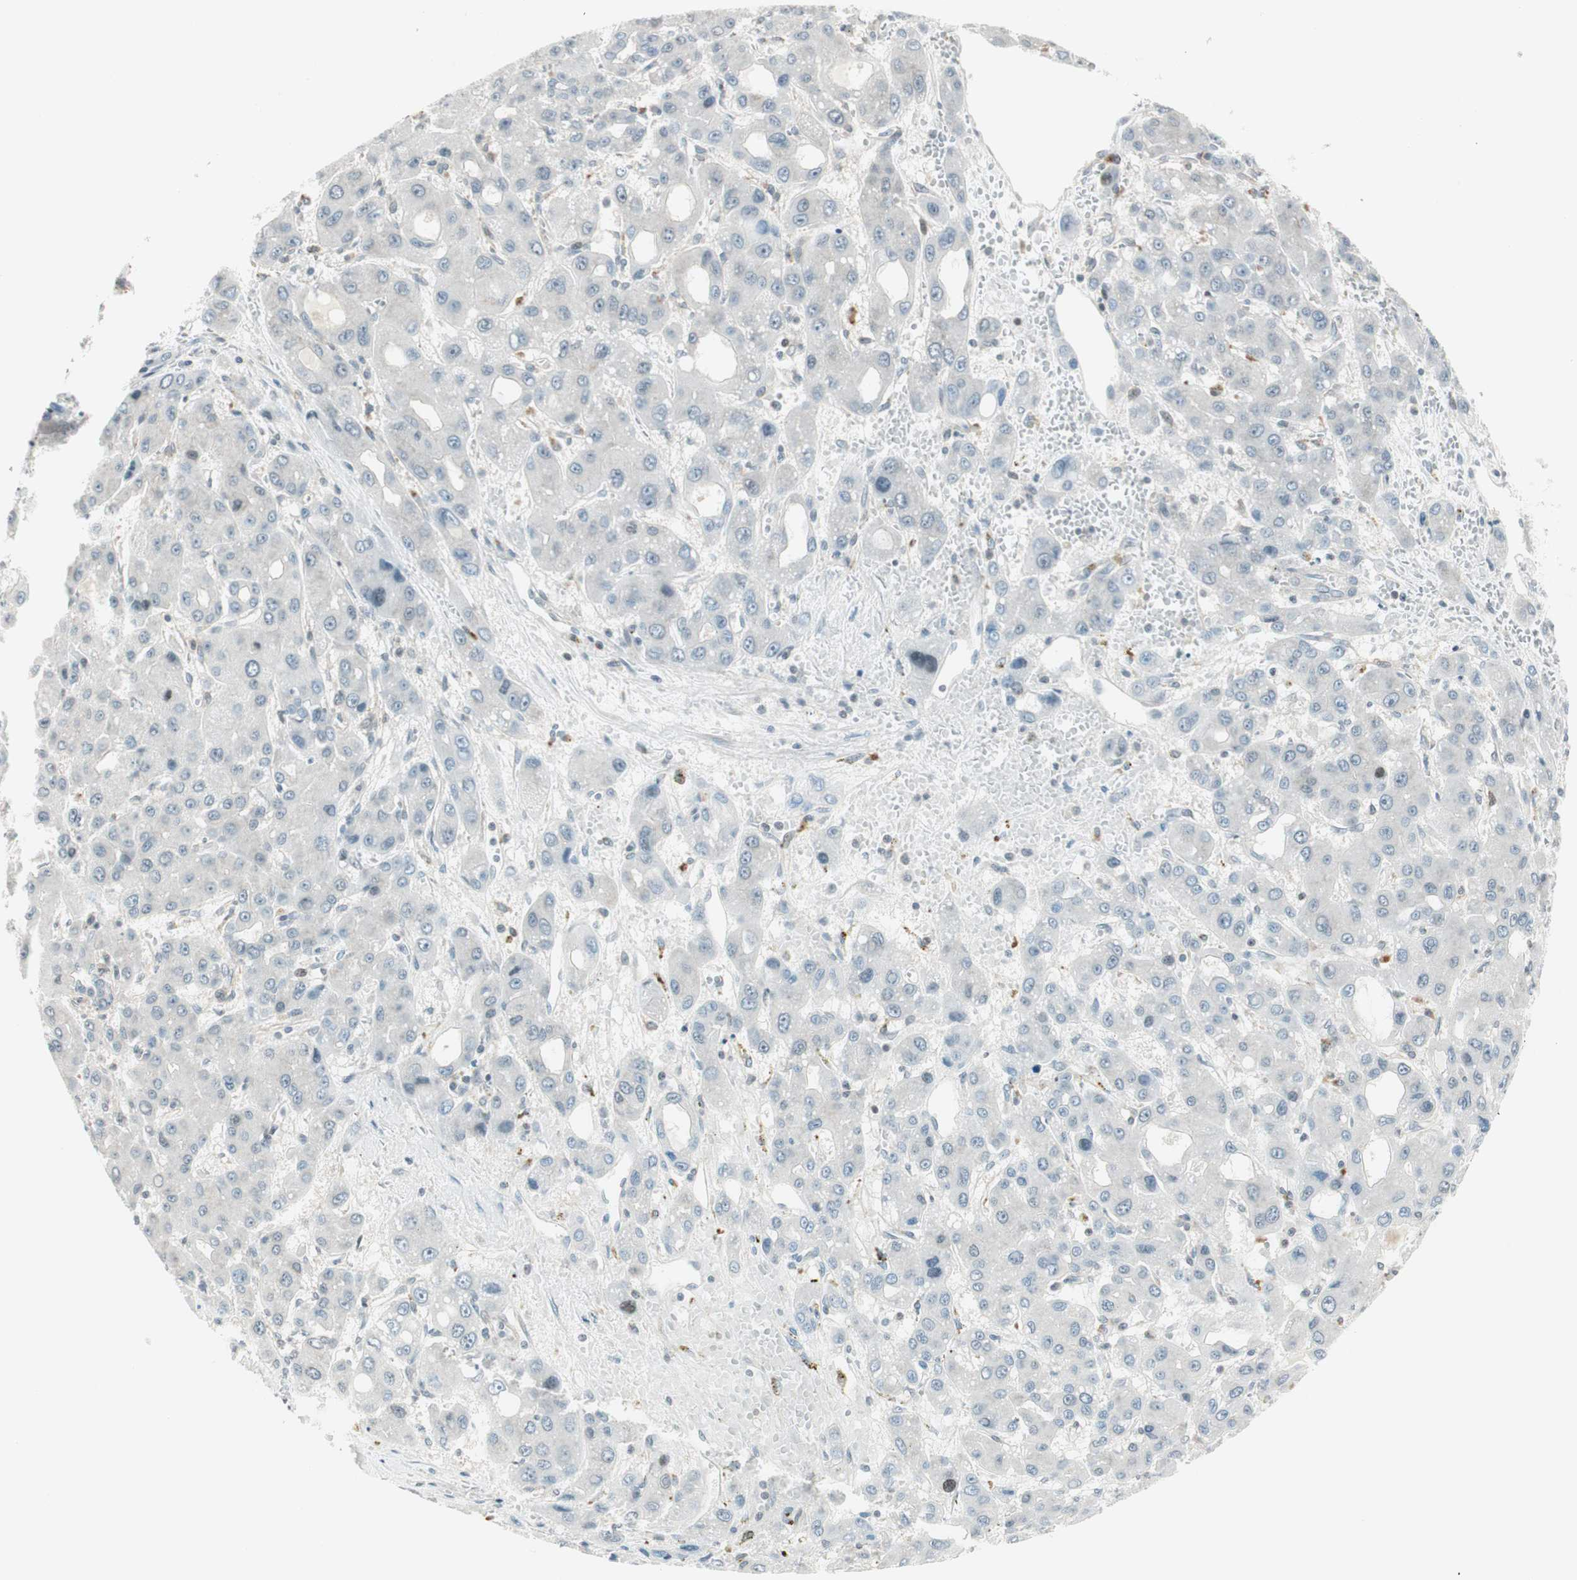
{"staining": {"intensity": "negative", "quantity": "none", "location": "none"}, "tissue": "liver cancer", "cell_type": "Tumor cells", "image_type": "cancer", "snomed": [{"axis": "morphology", "description": "Carcinoma, Hepatocellular, NOS"}, {"axis": "topography", "description": "Liver"}], "caption": "There is no significant expression in tumor cells of liver hepatocellular carcinoma.", "gene": "TPT1", "patient": {"sex": "male", "age": 55}}